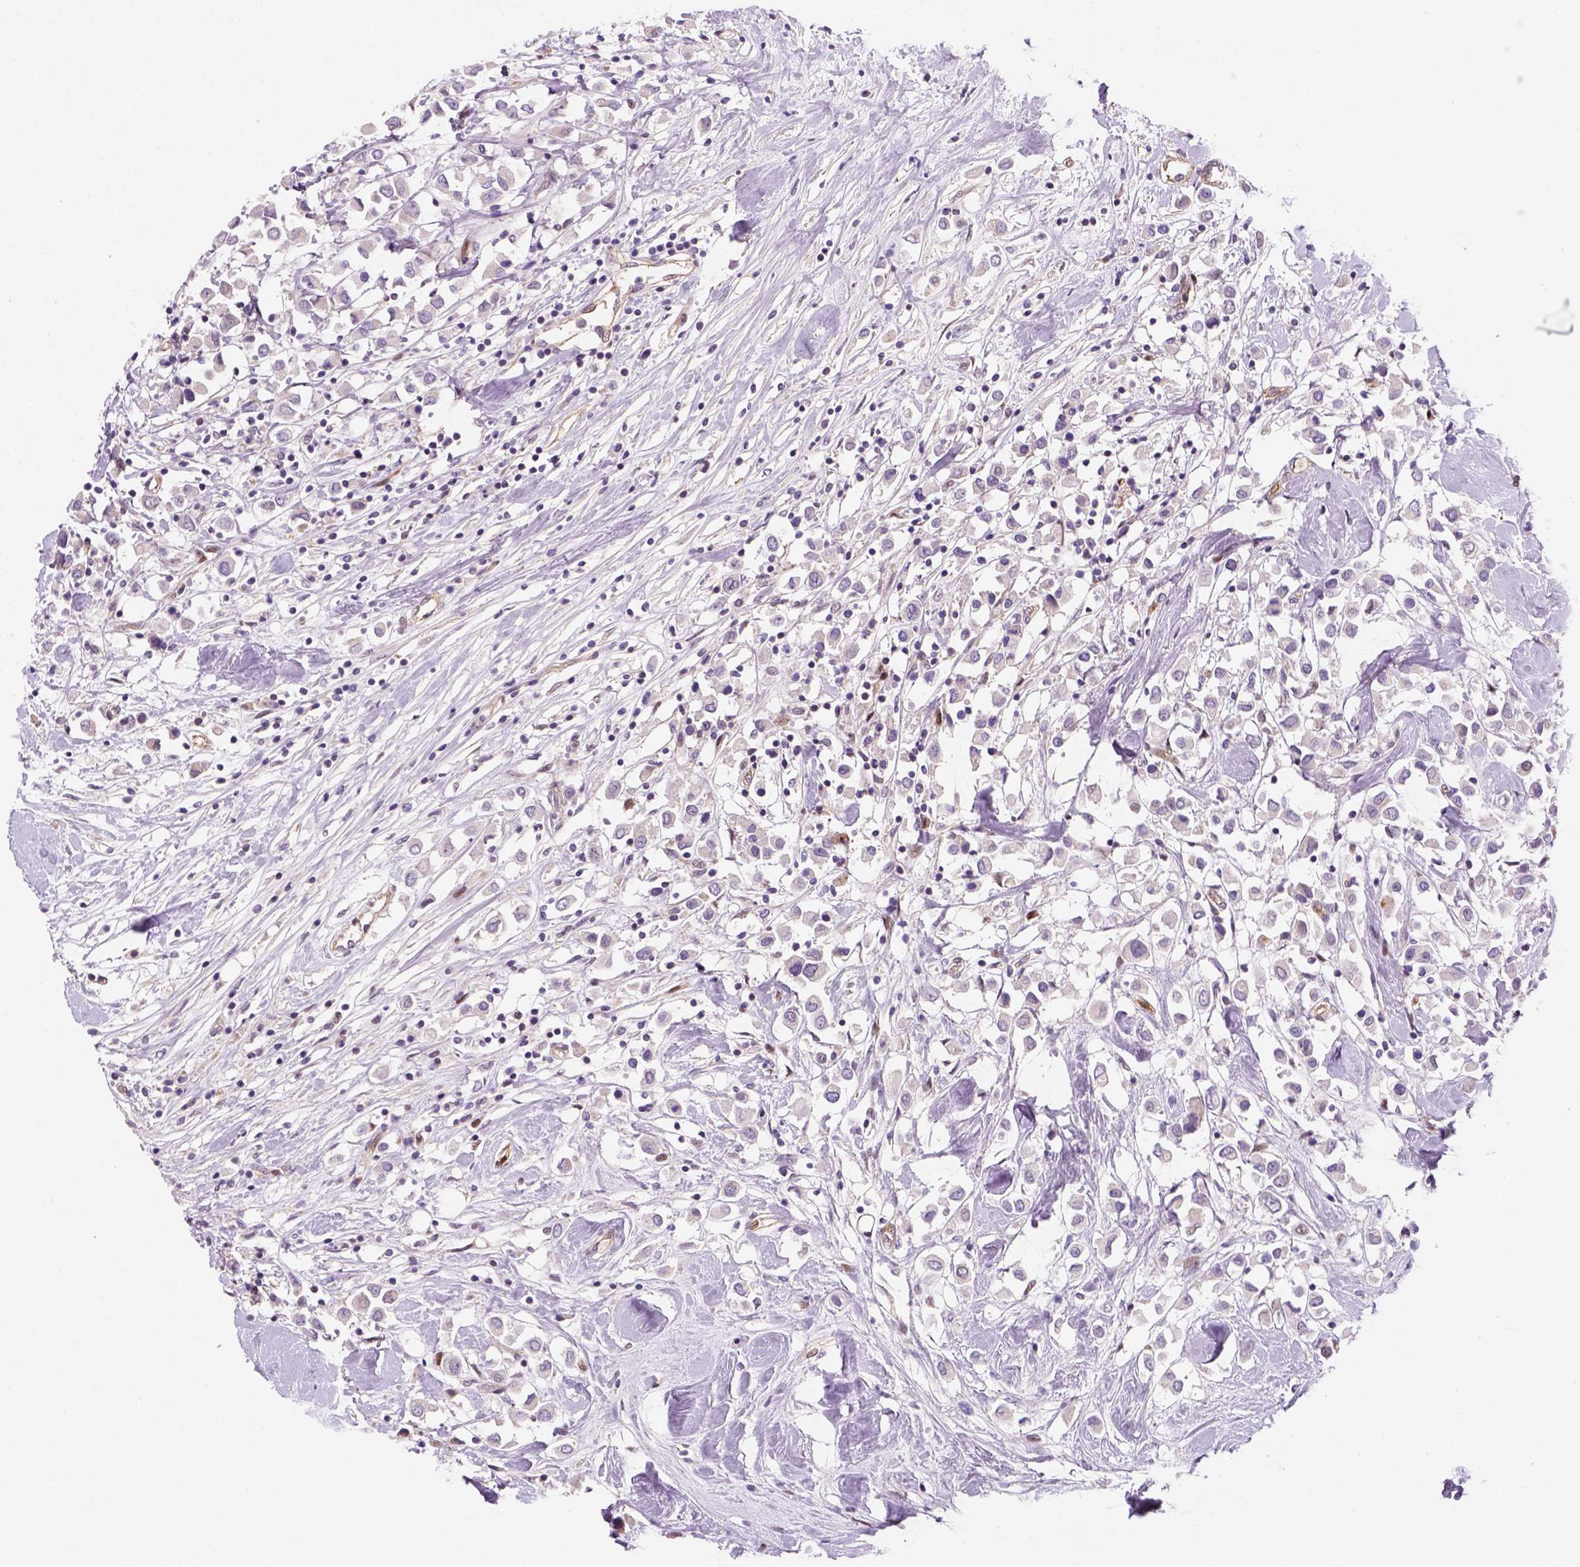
{"staining": {"intensity": "negative", "quantity": "none", "location": "none"}, "tissue": "breast cancer", "cell_type": "Tumor cells", "image_type": "cancer", "snomed": [{"axis": "morphology", "description": "Duct carcinoma"}, {"axis": "topography", "description": "Breast"}], "caption": "This is an immunohistochemistry (IHC) photomicrograph of breast cancer. There is no positivity in tumor cells.", "gene": "VSTM5", "patient": {"sex": "female", "age": 61}}